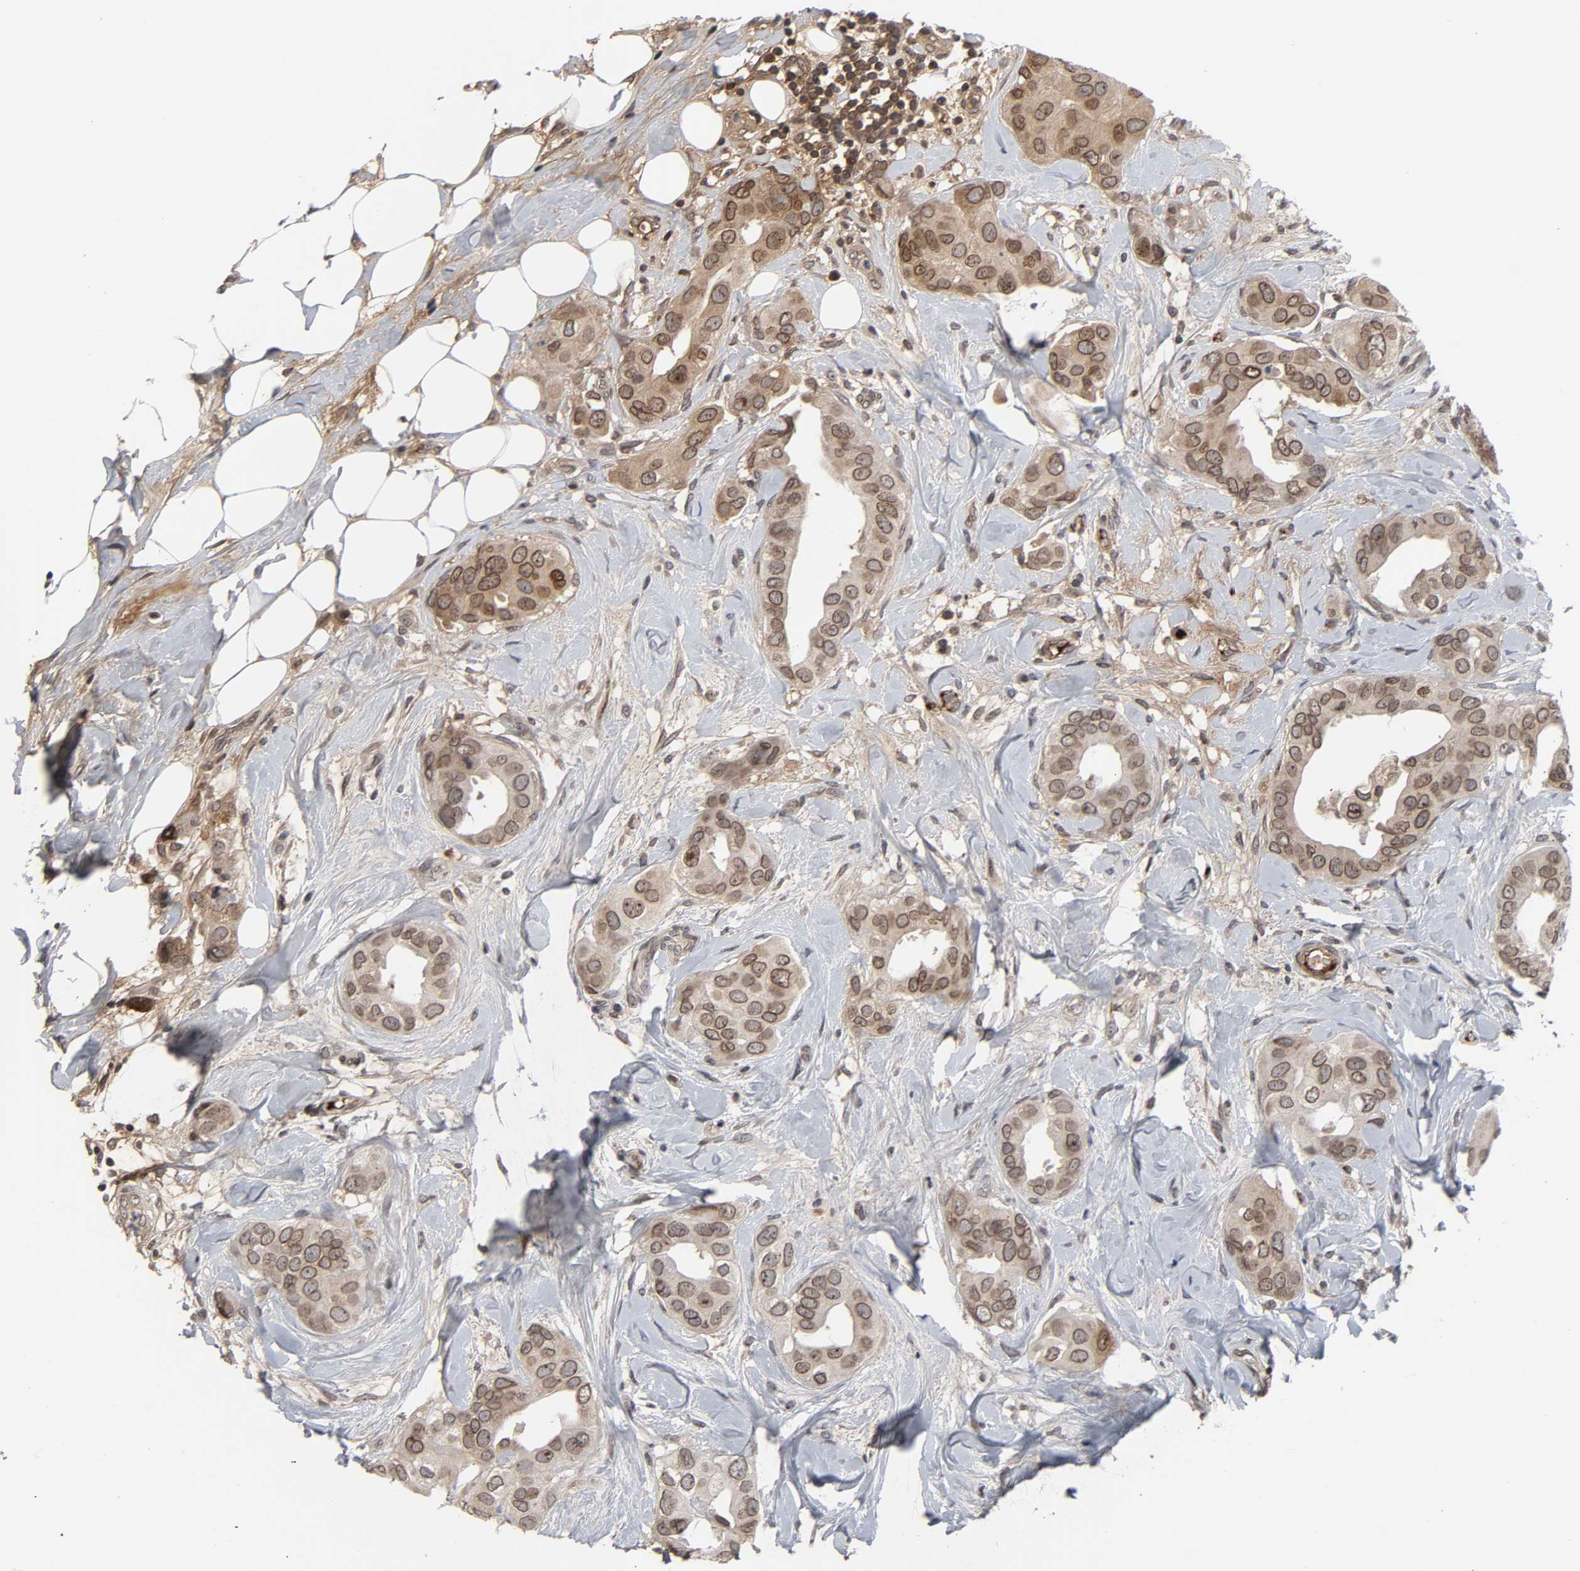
{"staining": {"intensity": "strong", "quantity": ">75%", "location": "cytoplasmic/membranous,nuclear"}, "tissue": "breast cancer", "cell_type": "Tumor cells", "image_type": "cancer", "snomed": [{"axis": "morphology", "description": "Duct carcinoma"}, {"axis": "topography", "description": "Breast"}], "caption": "About >75% of tumor cells in human breast cancer exhibit strong cytoplasmic/membranous and nuclear protein staining as visualized by brown immunohistochemical staining.", "gene": "CPN2", "patient": {"sex": "female", "age": 40}}